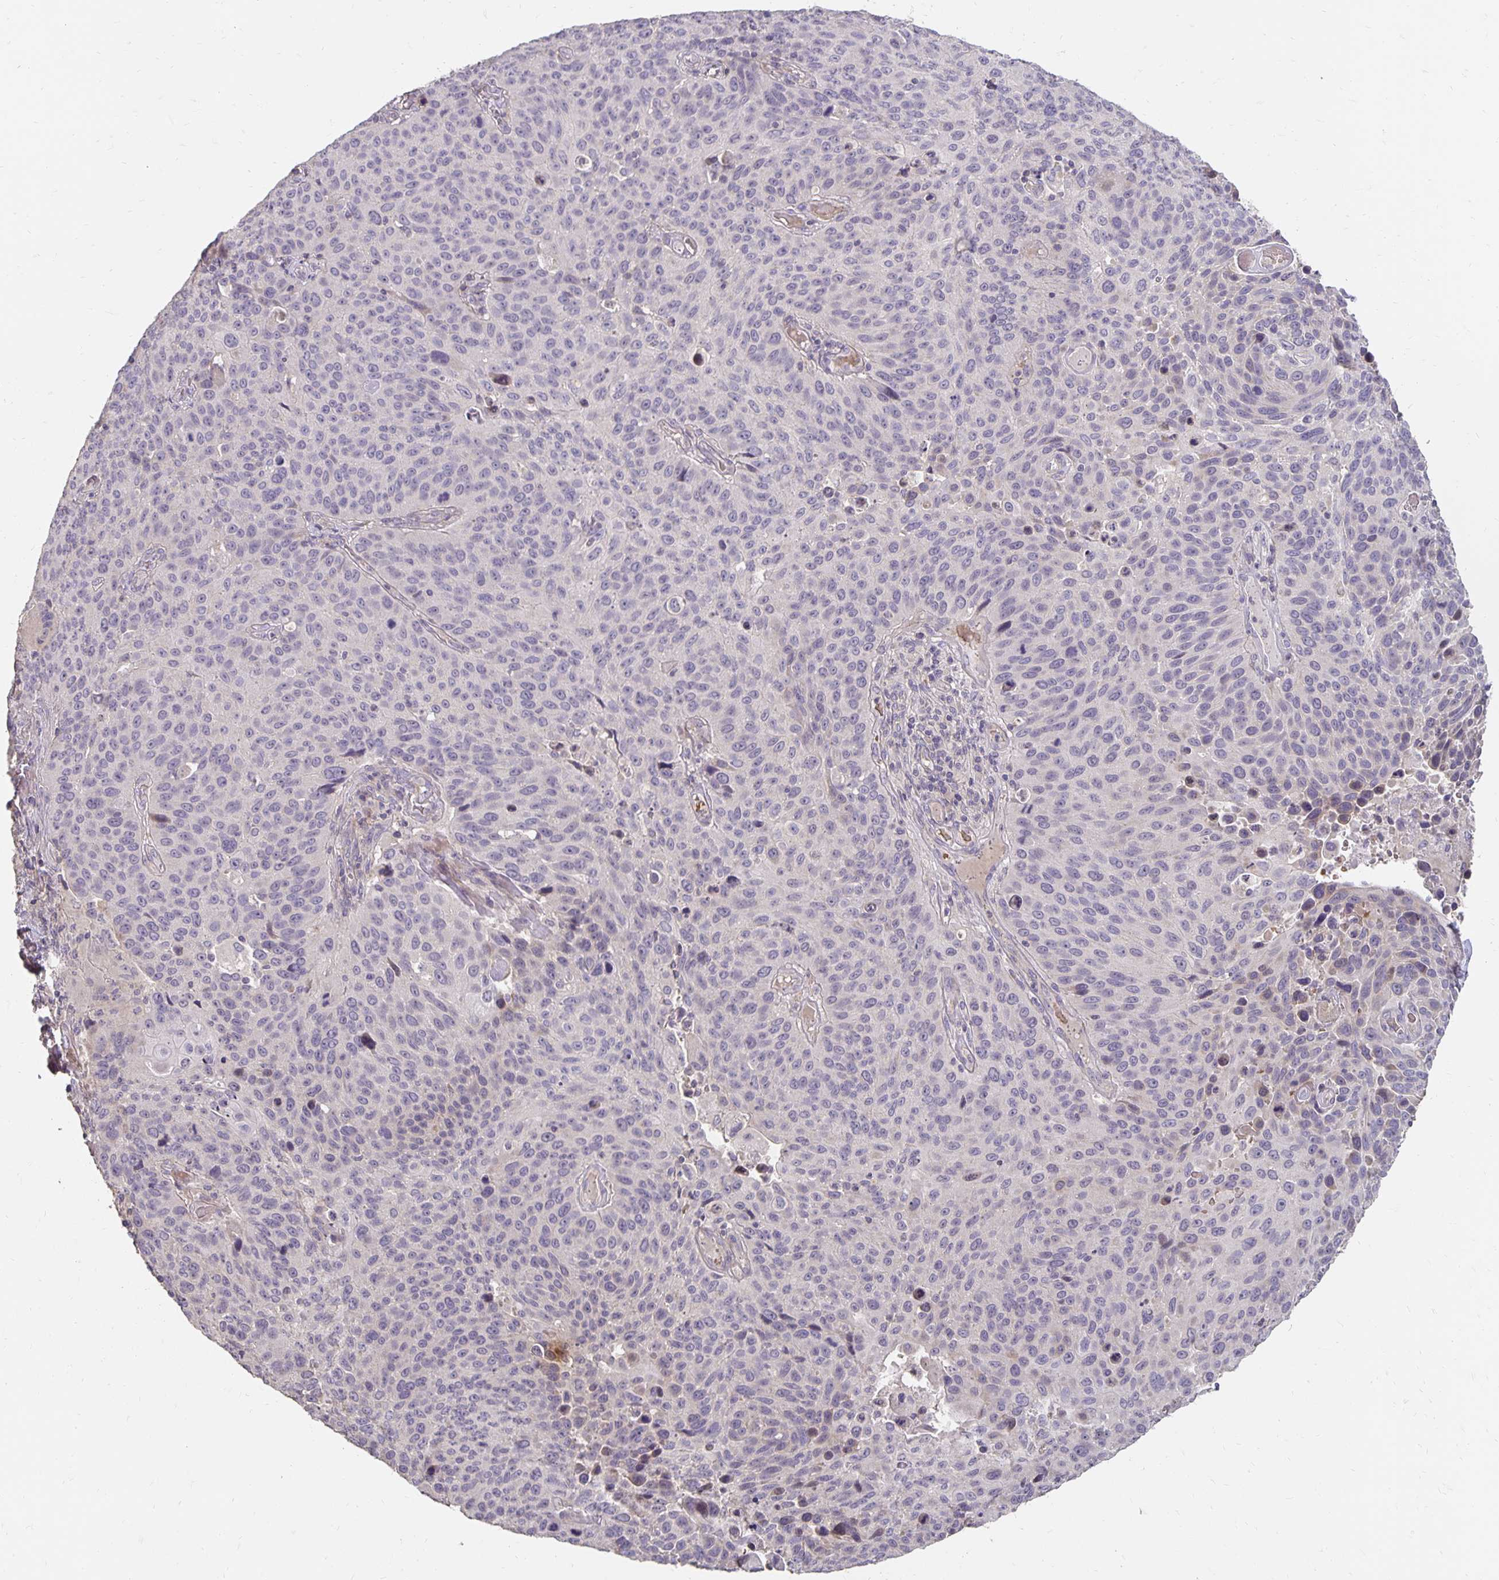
{"staining": {"intensity": "negative", "quantity": "none", "location": "none"}, "tissue": "lung cancer", "cell_type": "Tumor cells", "image_type": "cancer", "snomed": [{"axis": "morphology", "description": "Squamous cell carcinoma, NOS"}, {"axis": "topography", "description": "Lung"}], "caption": "There is no significant staining in tumor cells of lung squamous cell carcinoma.", "gene": "CST6", "patient": {"sex": "male", "age": 68}}